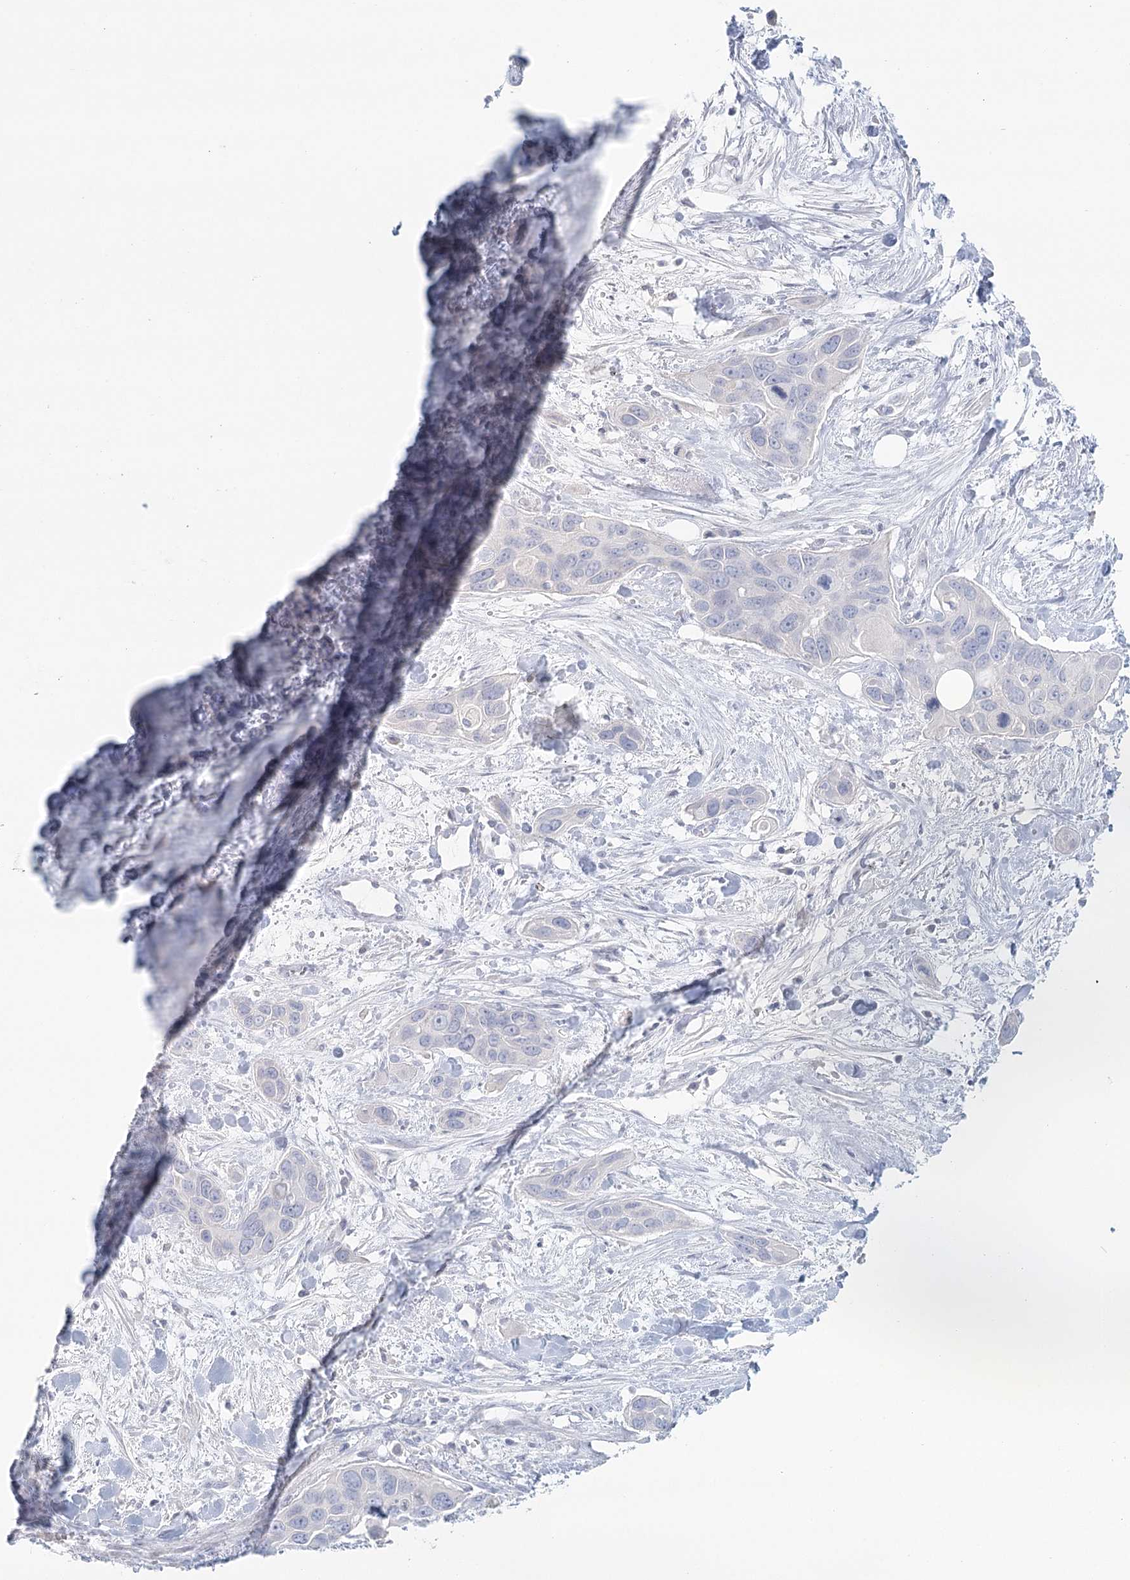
{"staining": {"intensity": "negative", "quantity": "none", "location": "none"}, "tissue": "pancreatic cancer", "cell_type": "Tumor cells", "image_type": "cancer", "snomed": [{"axis": "morphology", "description": "Adenocarcinoma, NOS"}, {"axis": "topography", "description": "Pancreas"}], "caption": "The histopathology image shows no significant staining in tumor cells of adenocarcinoma (pancreatic).", "gene": "DMGDH", "patient": {"sex": "female", "age": 60}}